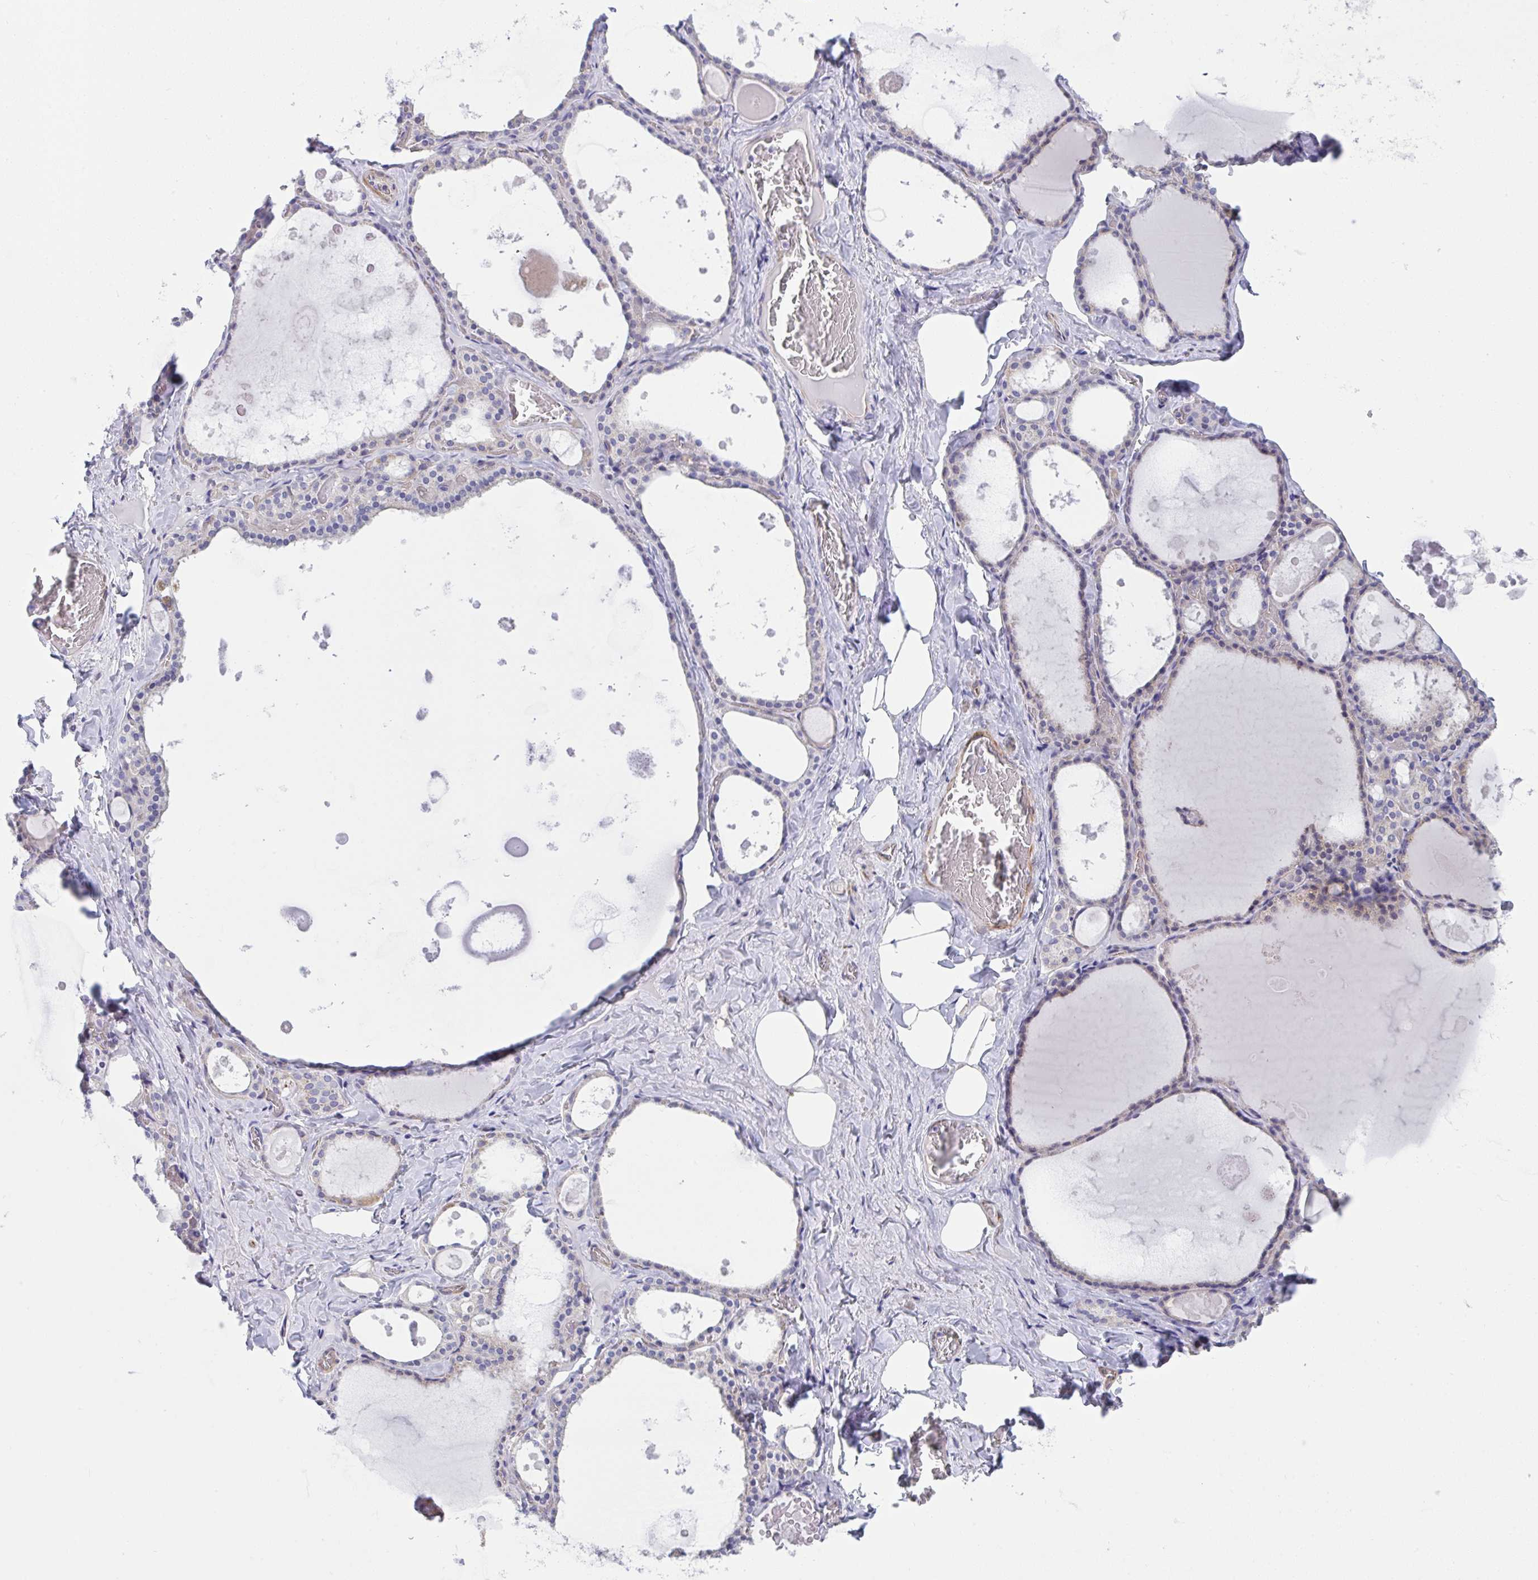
{"staining": {"intensity": "negative", "quantity": "none", "location": "none"}, "tissue": "thyroid gland", "cell_type": "Glandular cells", "image_type": "normal", "snomed": [{"axis": "morphology", "description": "Normal tissue, NOS"}, {"axis": "topography", "description": "Thyroid gland"}], "caption": "DAB (3,3'-diaminobenzidine) immunohistochemical staining of unremarkable thyroid gland reveals no significant positivity in glandular cells.", "gene": "MYL12A", "patient": {"sex": "male", "age": 56}}